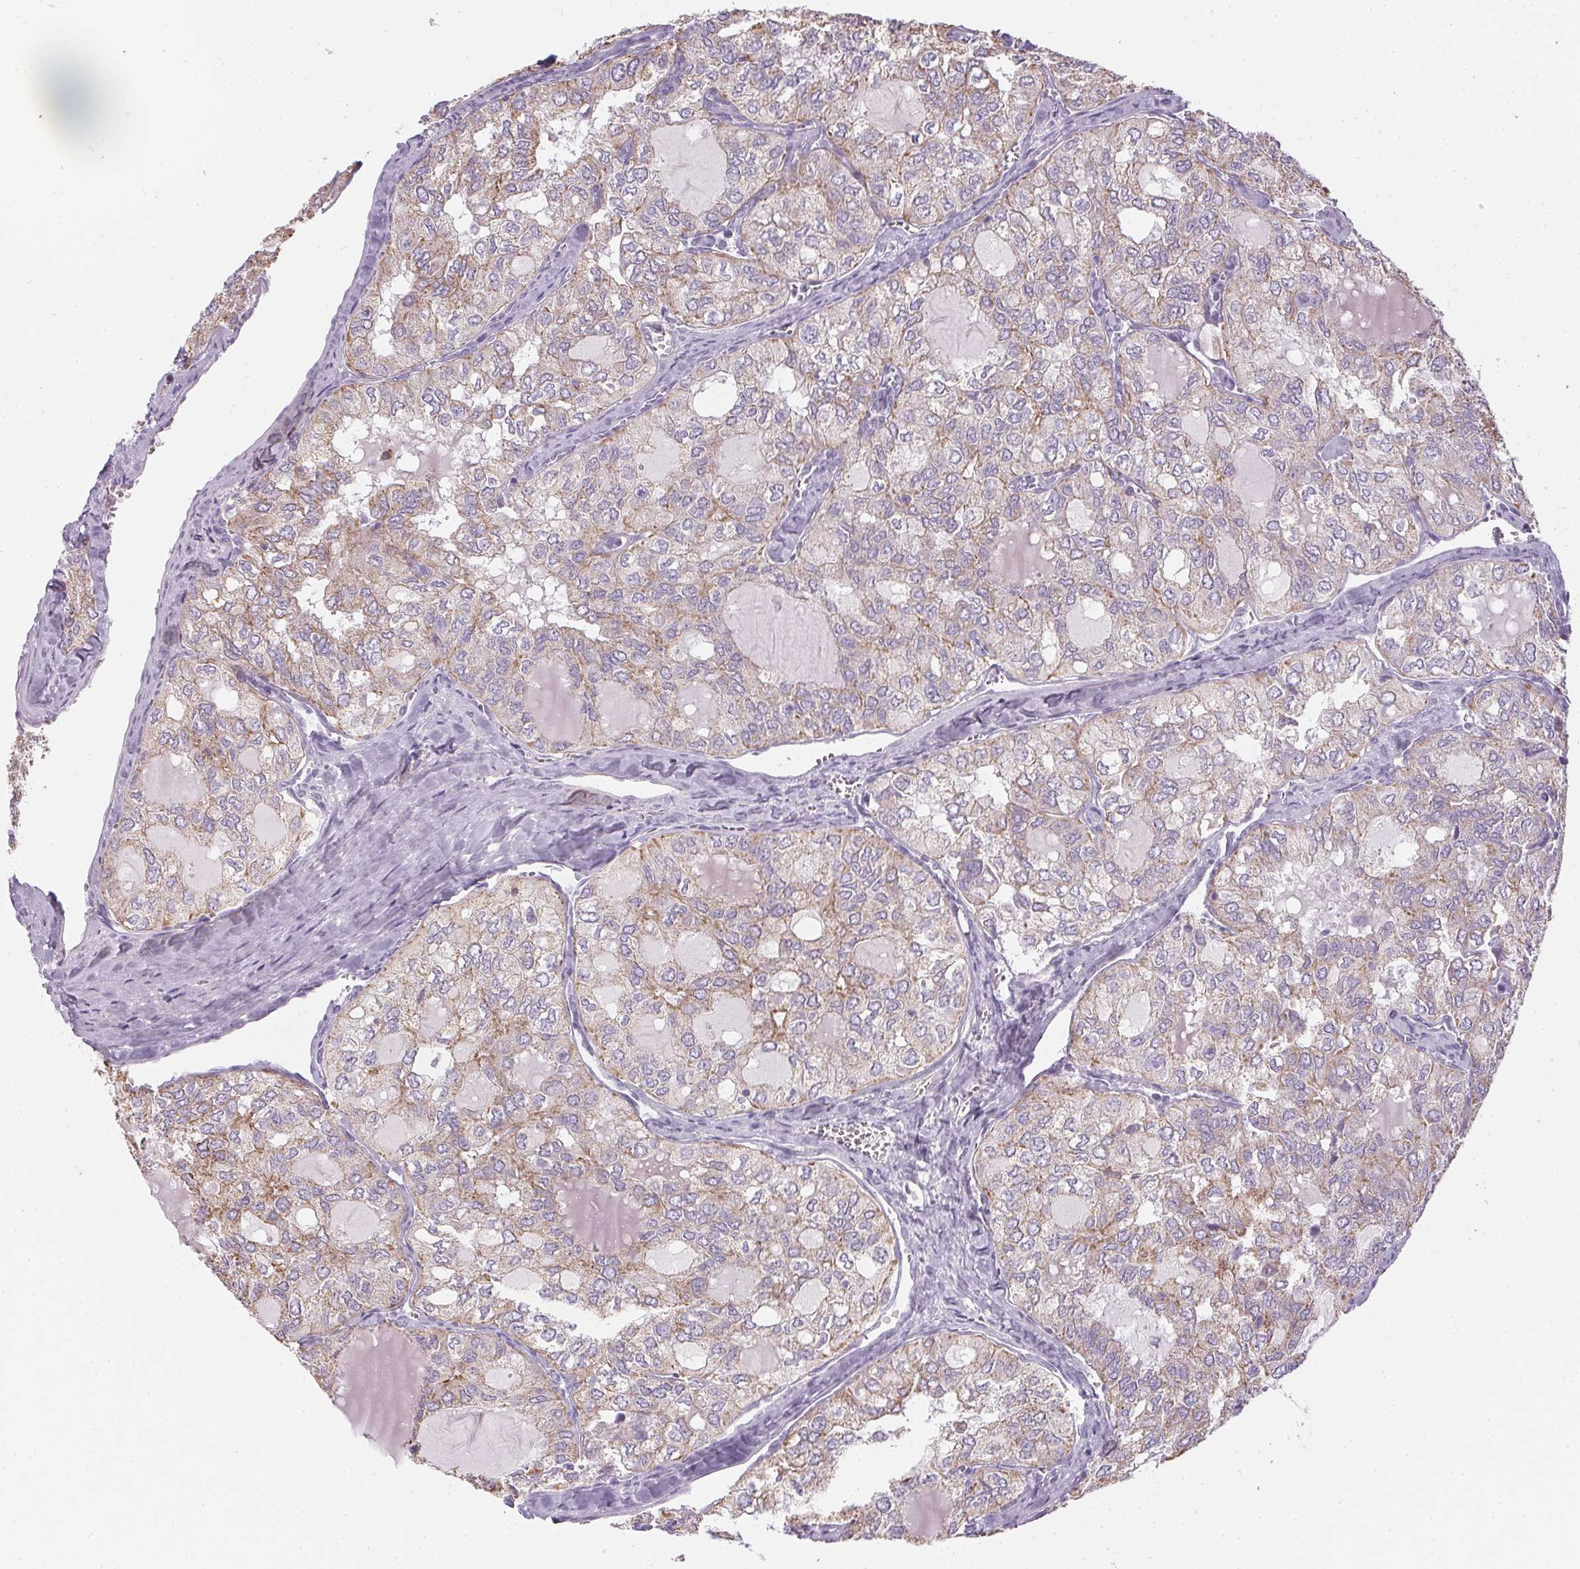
{"staining": {"intensity": "weak", "quantity": "<25%", "location": "cytoplasmic/membranous"}, "tissue": "thyroid cancer", "cell_type": "Tumor cells", "image_type": "cancer", "snomed": [{"axis": "morphology", "description": "Follicular adenoma carcinoma, NOS"}, {"axis": "topography", "description": "Thyroid gland"}], "caption": "Human thyroid cancer (follicular adenoma carcinoma) stained for a protein using immunohistochemistry (IHC) displays no positivity in tumor cells.", "gene": "SMYD1", "patient": {"sex": "male", "age": 75}}